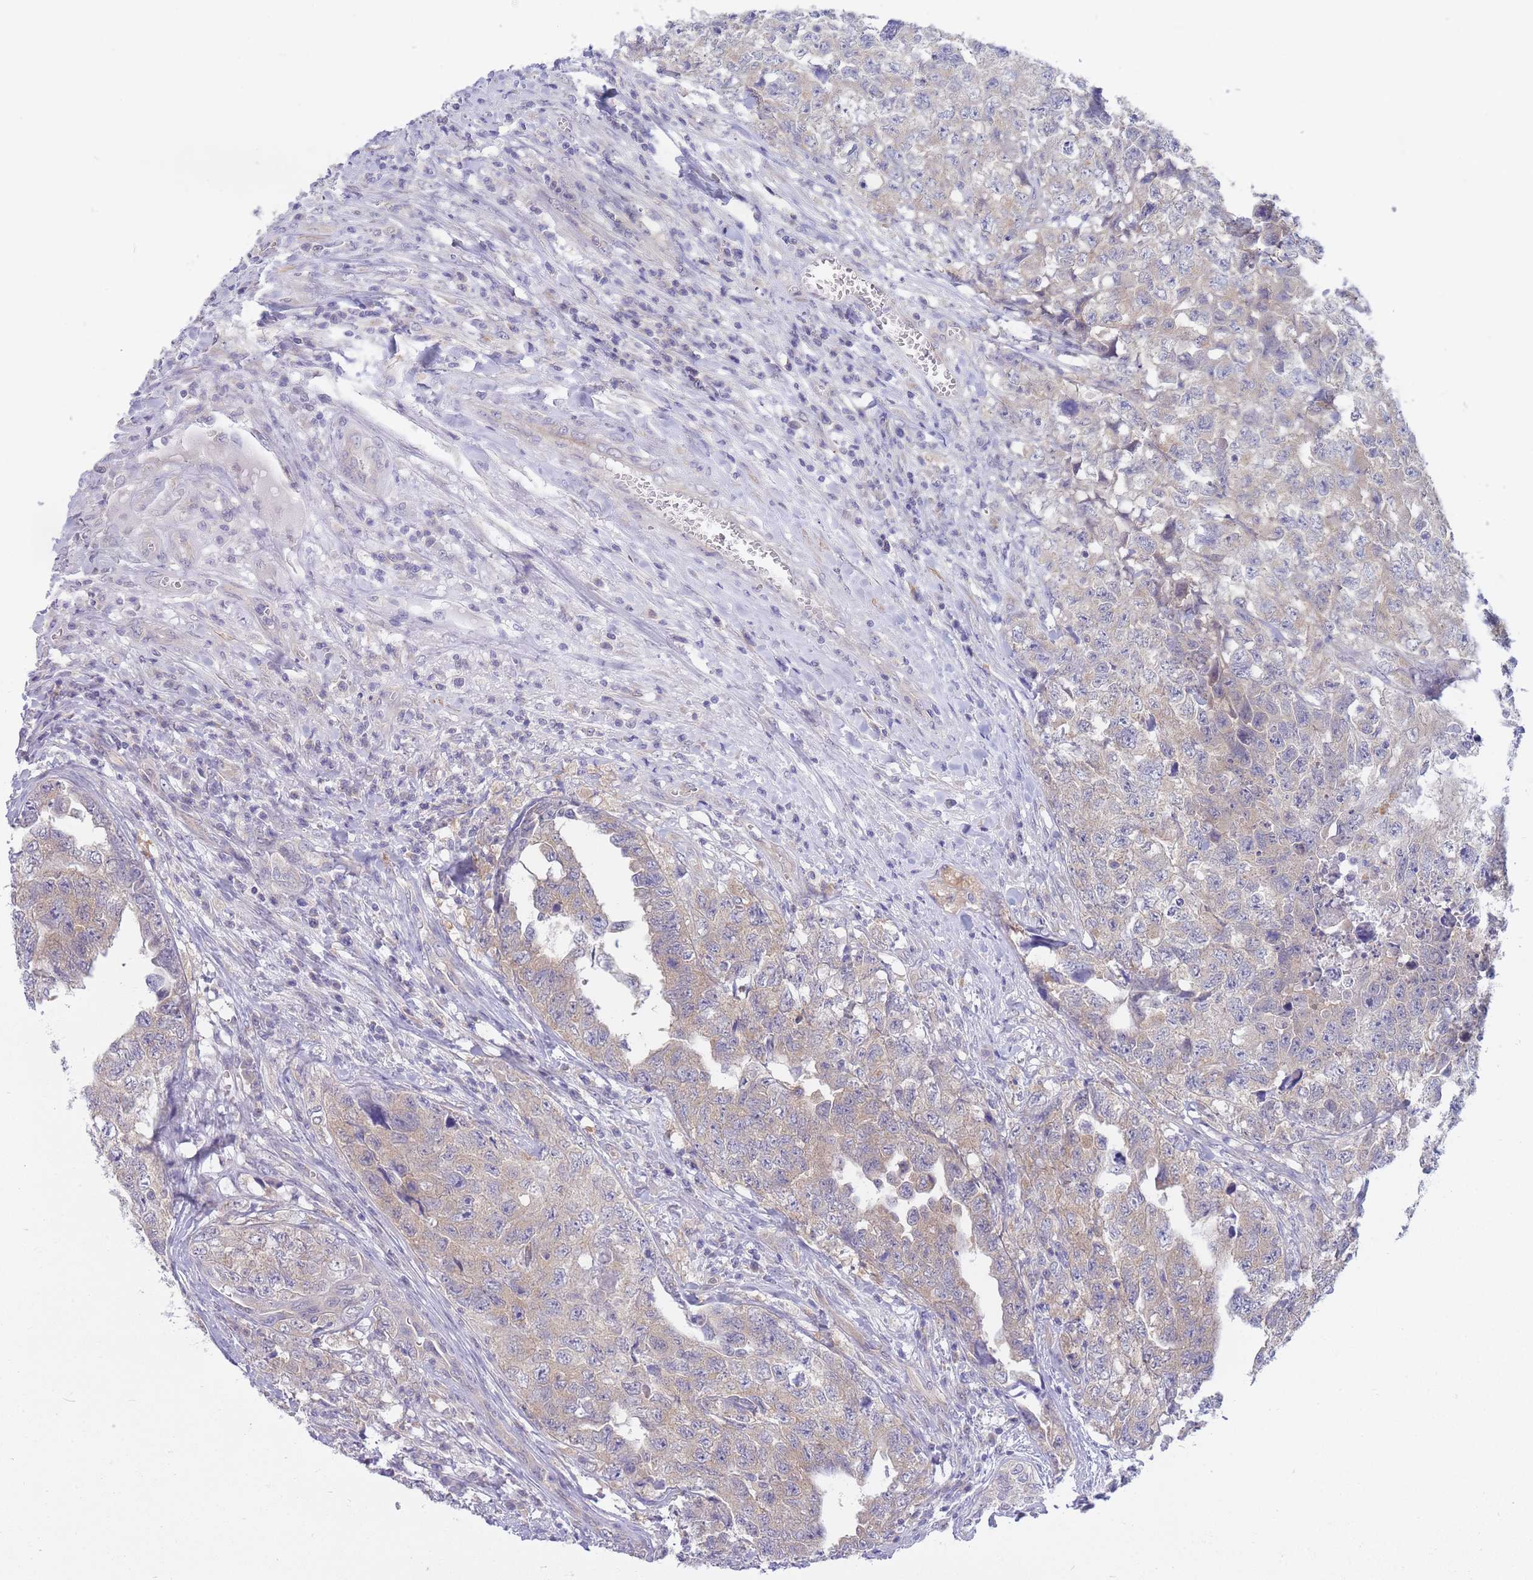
{"staining": {"intensity": "weak", "quantity": "25%-75%", "location": "cytoplasmic/membranous"}, "tissue": "testis cancer", "cell_type": "Tumor cells", "image_type": "cancer", "snomed": [{"axis": "morphology", "description": "Carcinoma, Embryonal, NOS"}, {"axis": "topography", "description": "Testis"}], "caption": "IHC staining of embryonal carcinoma (testis), which shows low levels of weak cytoplasmic/membranous positivity in about 25%-75% of tumor cells indicating weak cytoplasmic/membranous protein positivity. The staining was performed using DAB (3,3'-diaminobenzidine) (brown) for protein detection and nuclei were counterstained in hematoxylin (blue).", "gene": "SUGT1", "patient": {"sex": "male", "age": 31}}